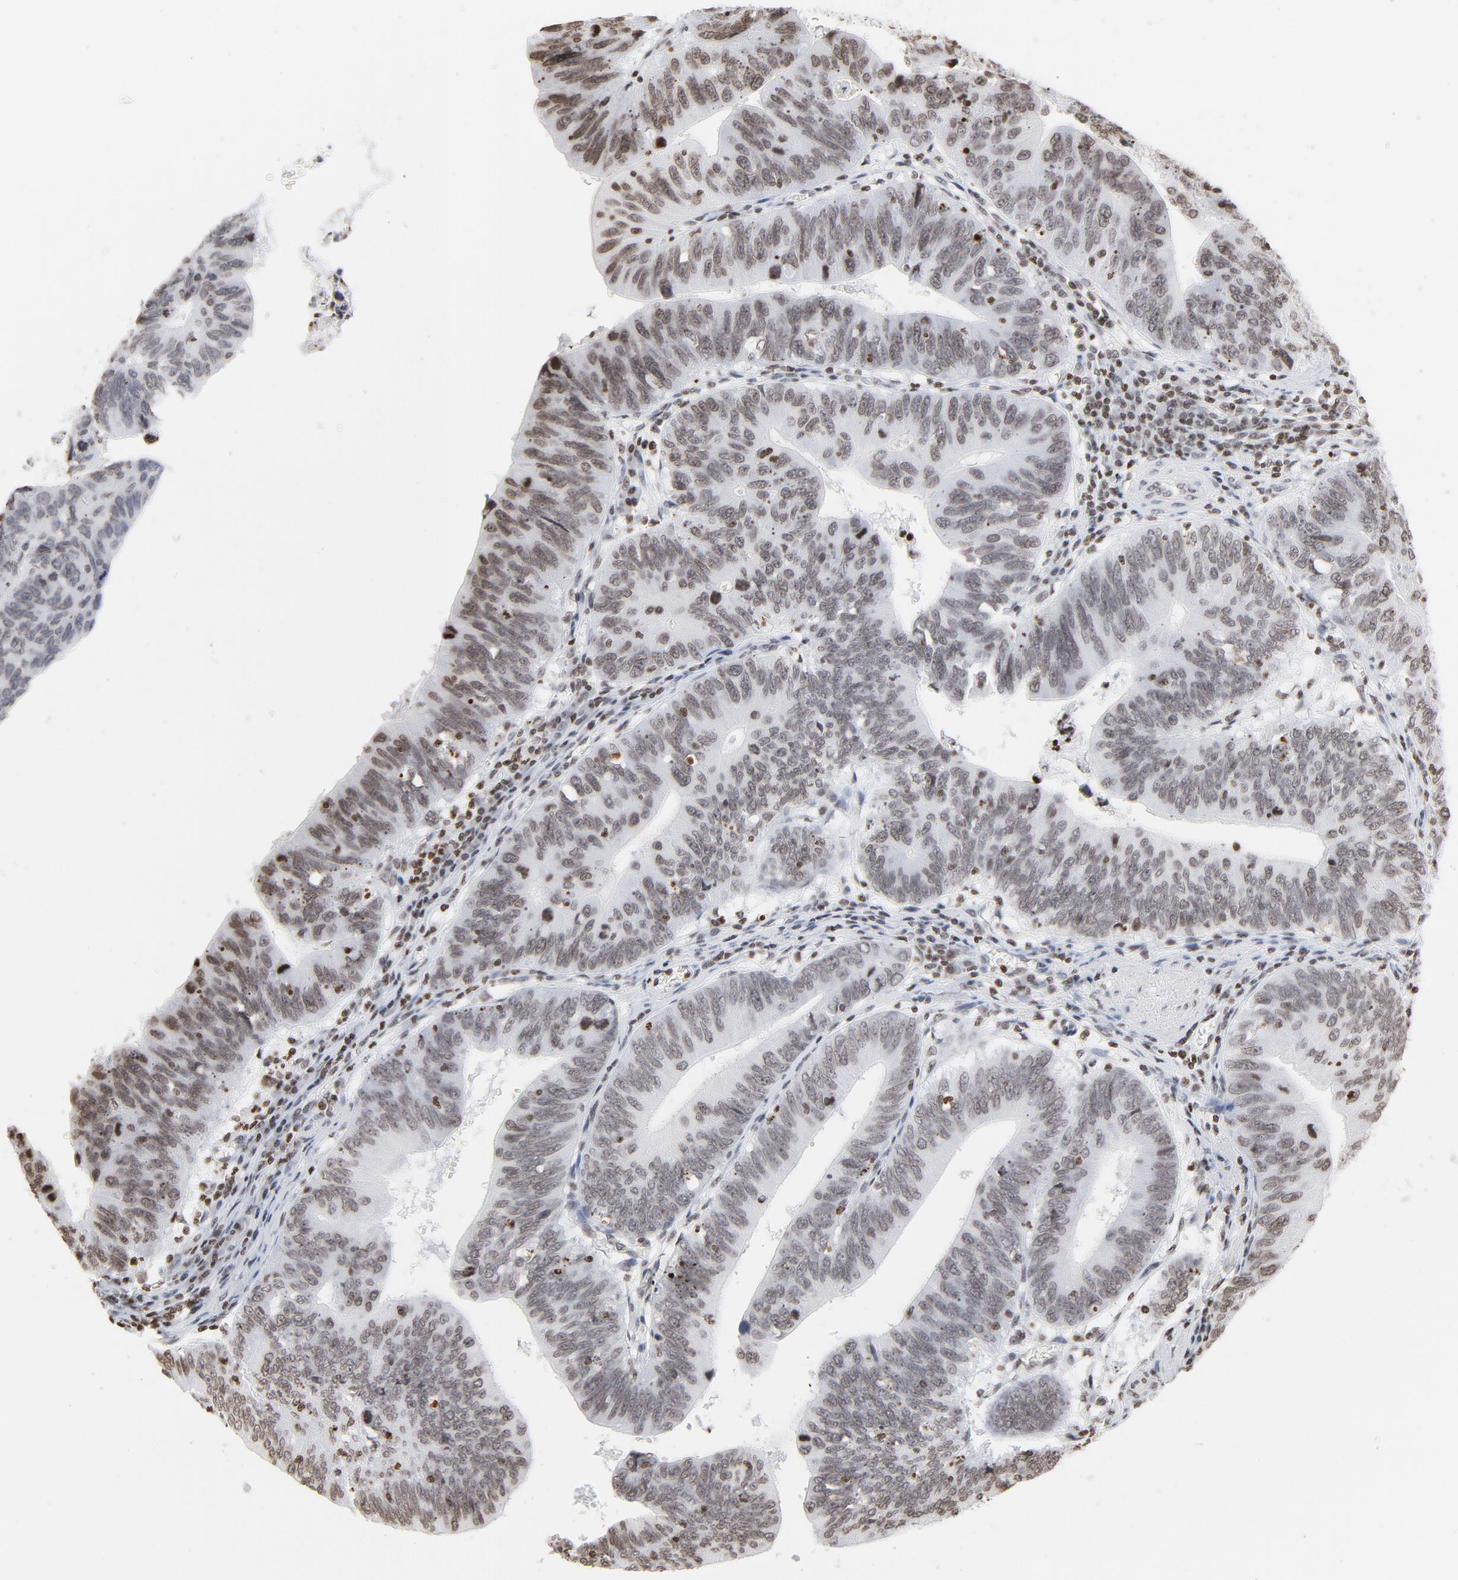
{"staining": {"intensity": "weak", "quantity": ">75%", "location": "nuclear"}, "tissue": "stomach cancer", "cell_type": "Tumor cells", "image_type": "cancer", "snomed": [{"axis": "morphology", "description": "Adenocarcinoma, NOS"}, {"axis": "topography", "description": "Stomach"}], "caption": "The immunohistochemical stain labels weak nuclear staining in tumor cells of stomach adenocarcinoma tissue.", "gene": "H2AC12", "patient": {"sex": "male", "age": 59}}